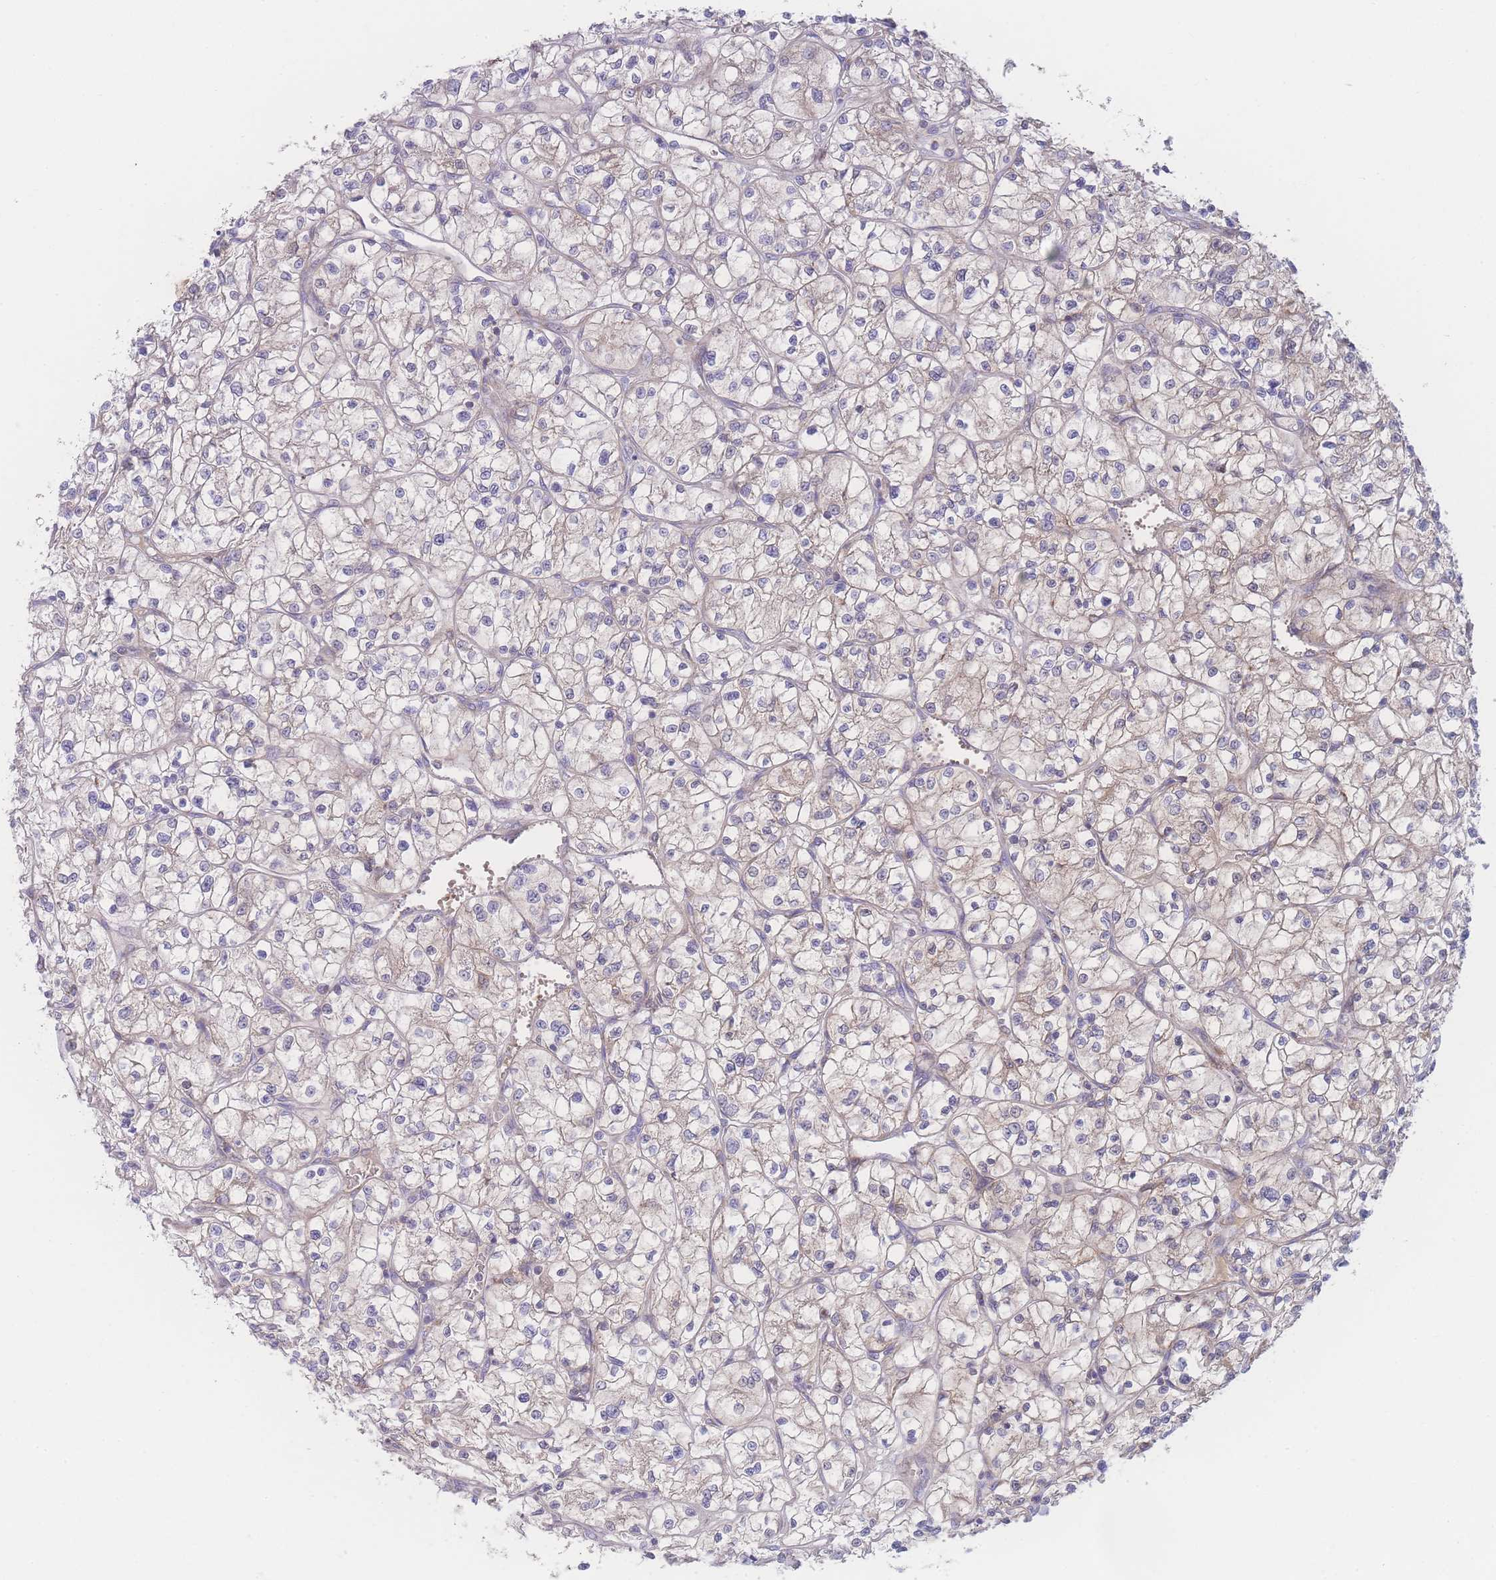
{"staining": {"intensity": "negative", "quantity": "none", "location": "none"}, "tissue": "renal cancer", "cell_type": "Tumor cells", "image_type": "cancer", "snomed": [{"axis": "morphology", "description": "Adenocarcinoma, NOS"}, {"axis": "topography", "description": "Kidney"}], "caption": "IHC micrograph of human adenocarcinoma (renal) stained for a protein (brown), which demonstrates no expression in tumor cells. (IHC, brightfield microscopy, high magnification).", "gene": "NBEAL1", "patient": {"sex": "female", "age": 64}}